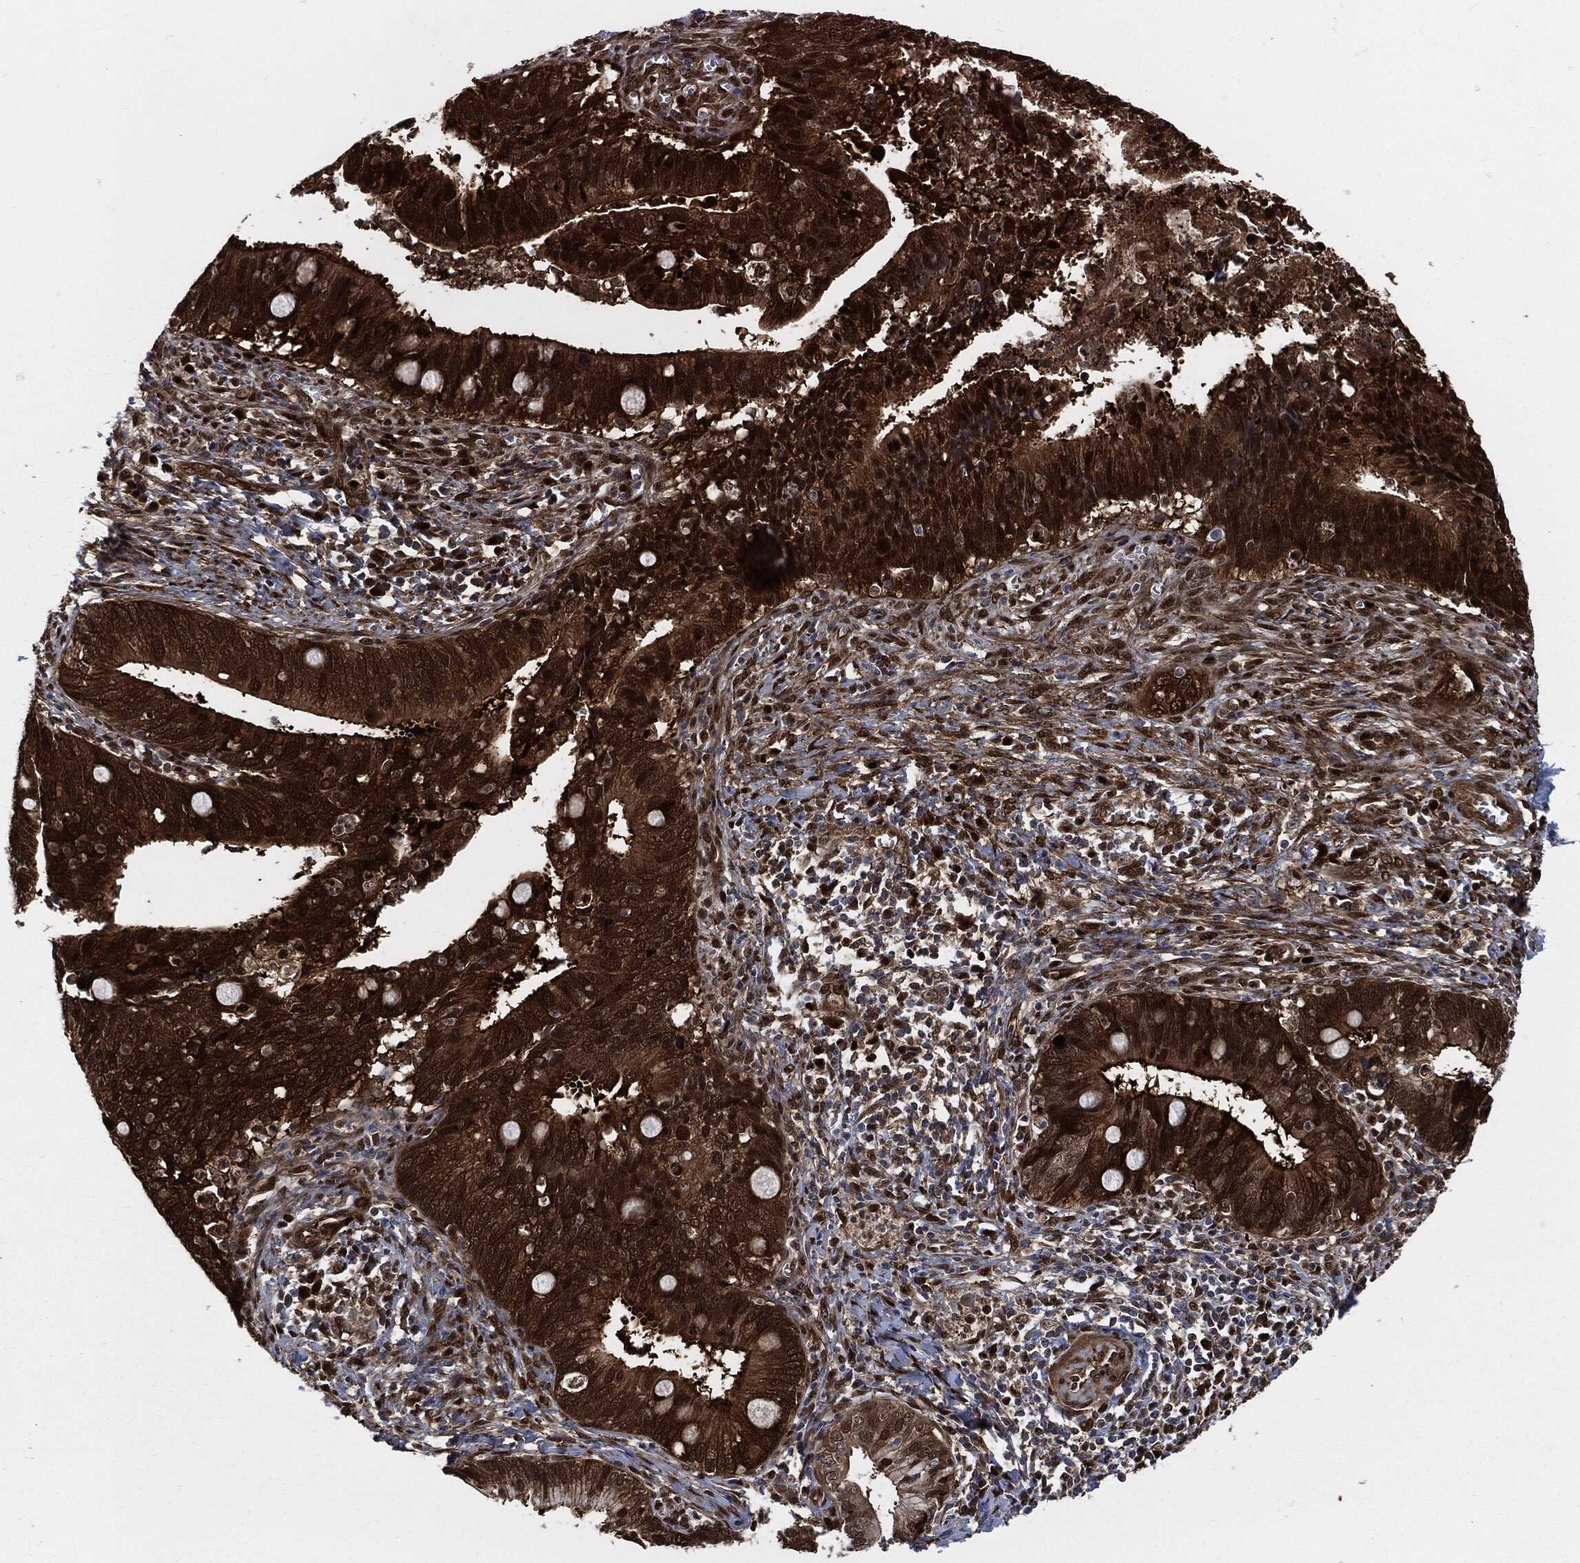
{"staining": {"intensity": "strong", "quantity": ">75%", "location": "cytoplasmic/membranous,nuclear"}, "tissue": "cervical cancer", "cell_type": "Tumor cells", "image_type": "cancer", "snomed": [{"axis": "morphology", "description": "Adenocarcinoma, NOS"}, {"axis": "topography", "description": "Cervix"}], "caption": "IHC histopathology image of cervical cancer stained for a protein (brown), which demonstrates high levels of strong cytoplasmic/membranous and nuclear staining in approximately >75% of tumor cells.", "gene": "DCTN1", "patient": {"sex": "female", "age": 42}}